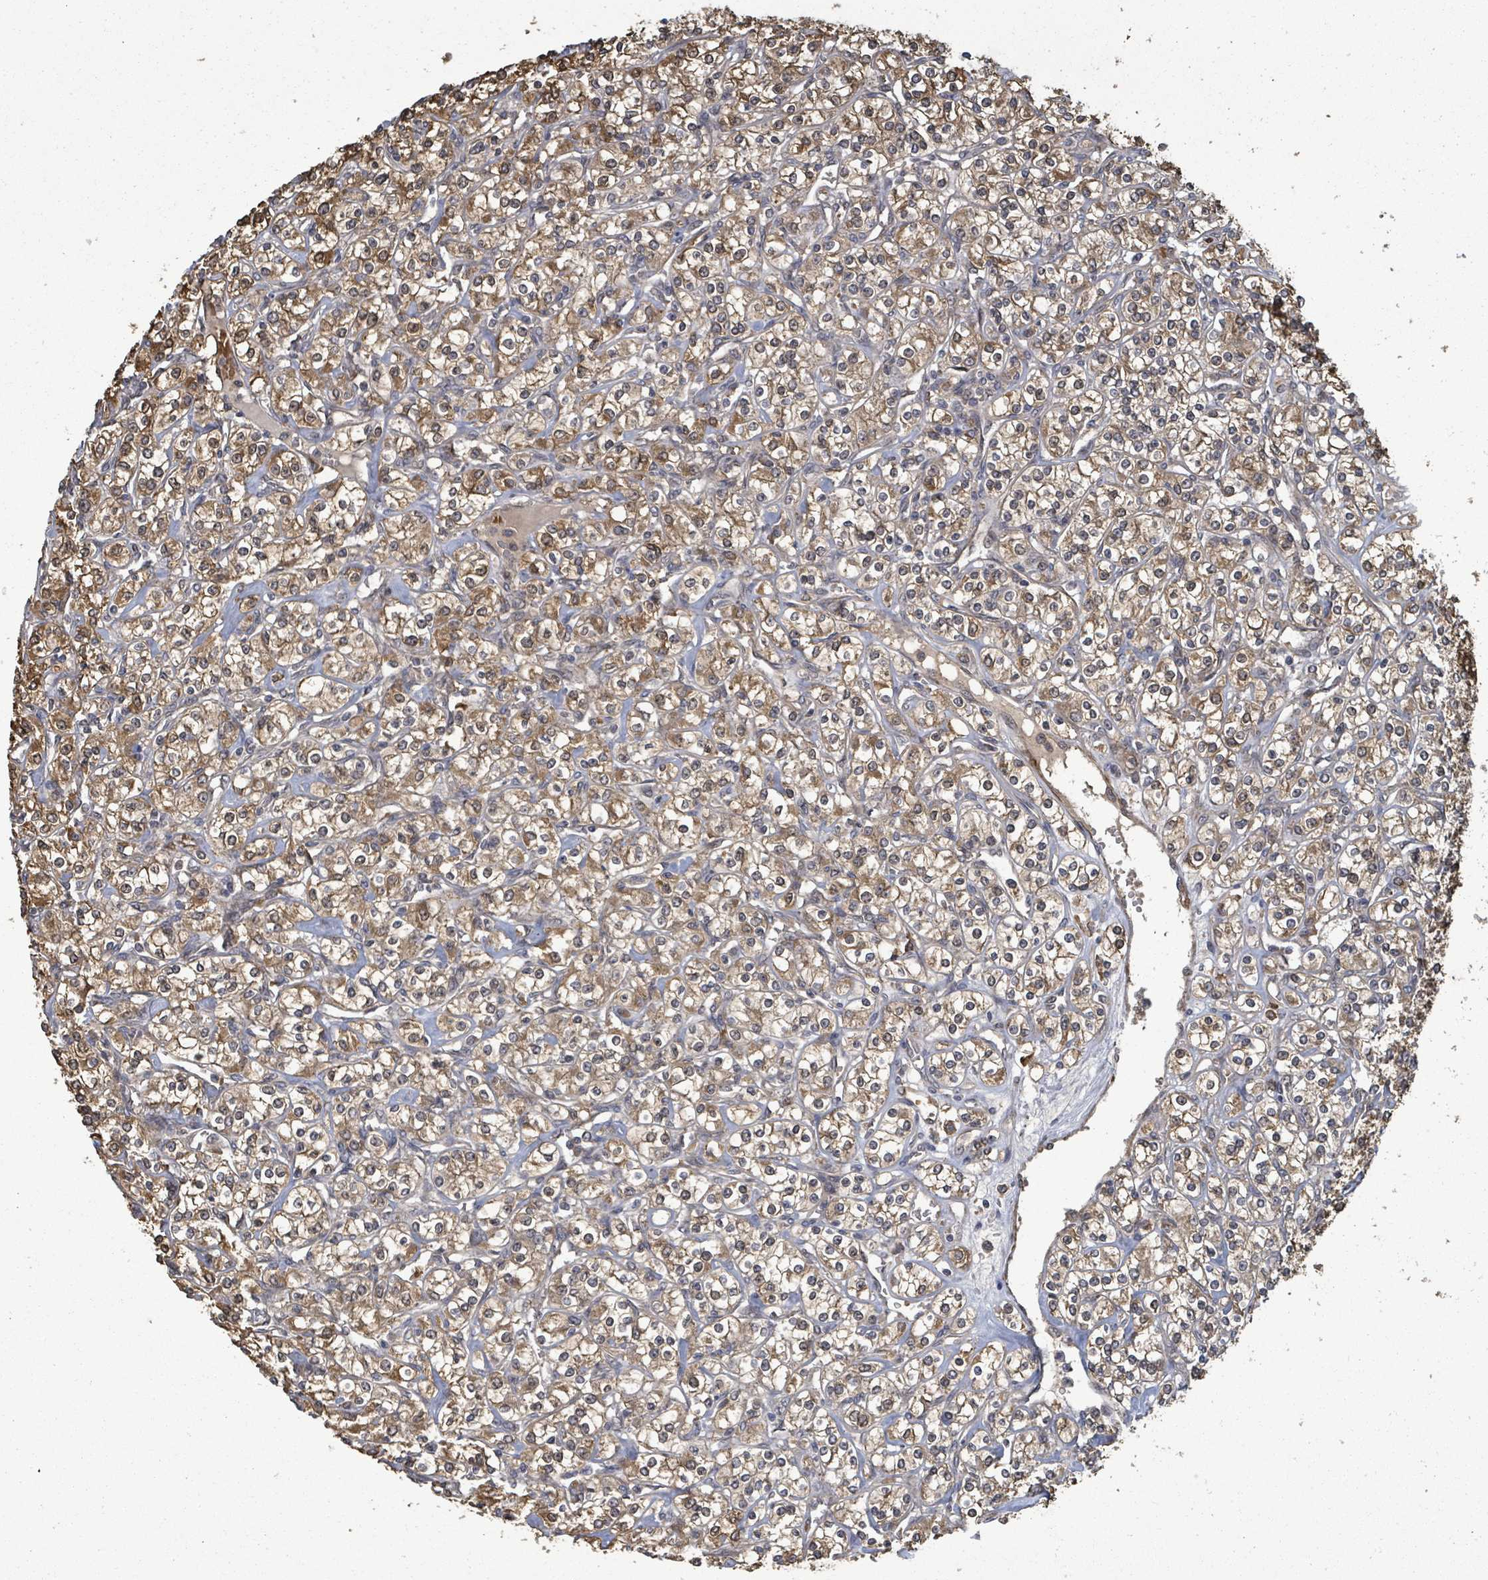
{"staining": {"intensity": "moderate", "quantity": ">75%", "location": "cytoplasmic/membranous"}, "tissue": "renal cancer", "cell_type": "Tumor cells", "image_type": "cancer", "snomed": [{"axis": "morphology", "description": "Adenocarcinoma, NOS"}, {"axis": "topography", "description": "Kidney"}], "caption": "High-magnification brightfield microscopy of renal cancer (adenocarcinoma) stained with DAB (brown) and counterstained with hematoxylin (blue). tumor cells exhibit moderate cytoplasmic/membranous staining is seen in approximately>75% of cells.", "gene": "MAP3K6", "patient": {"sex": "male", "age": 77}}